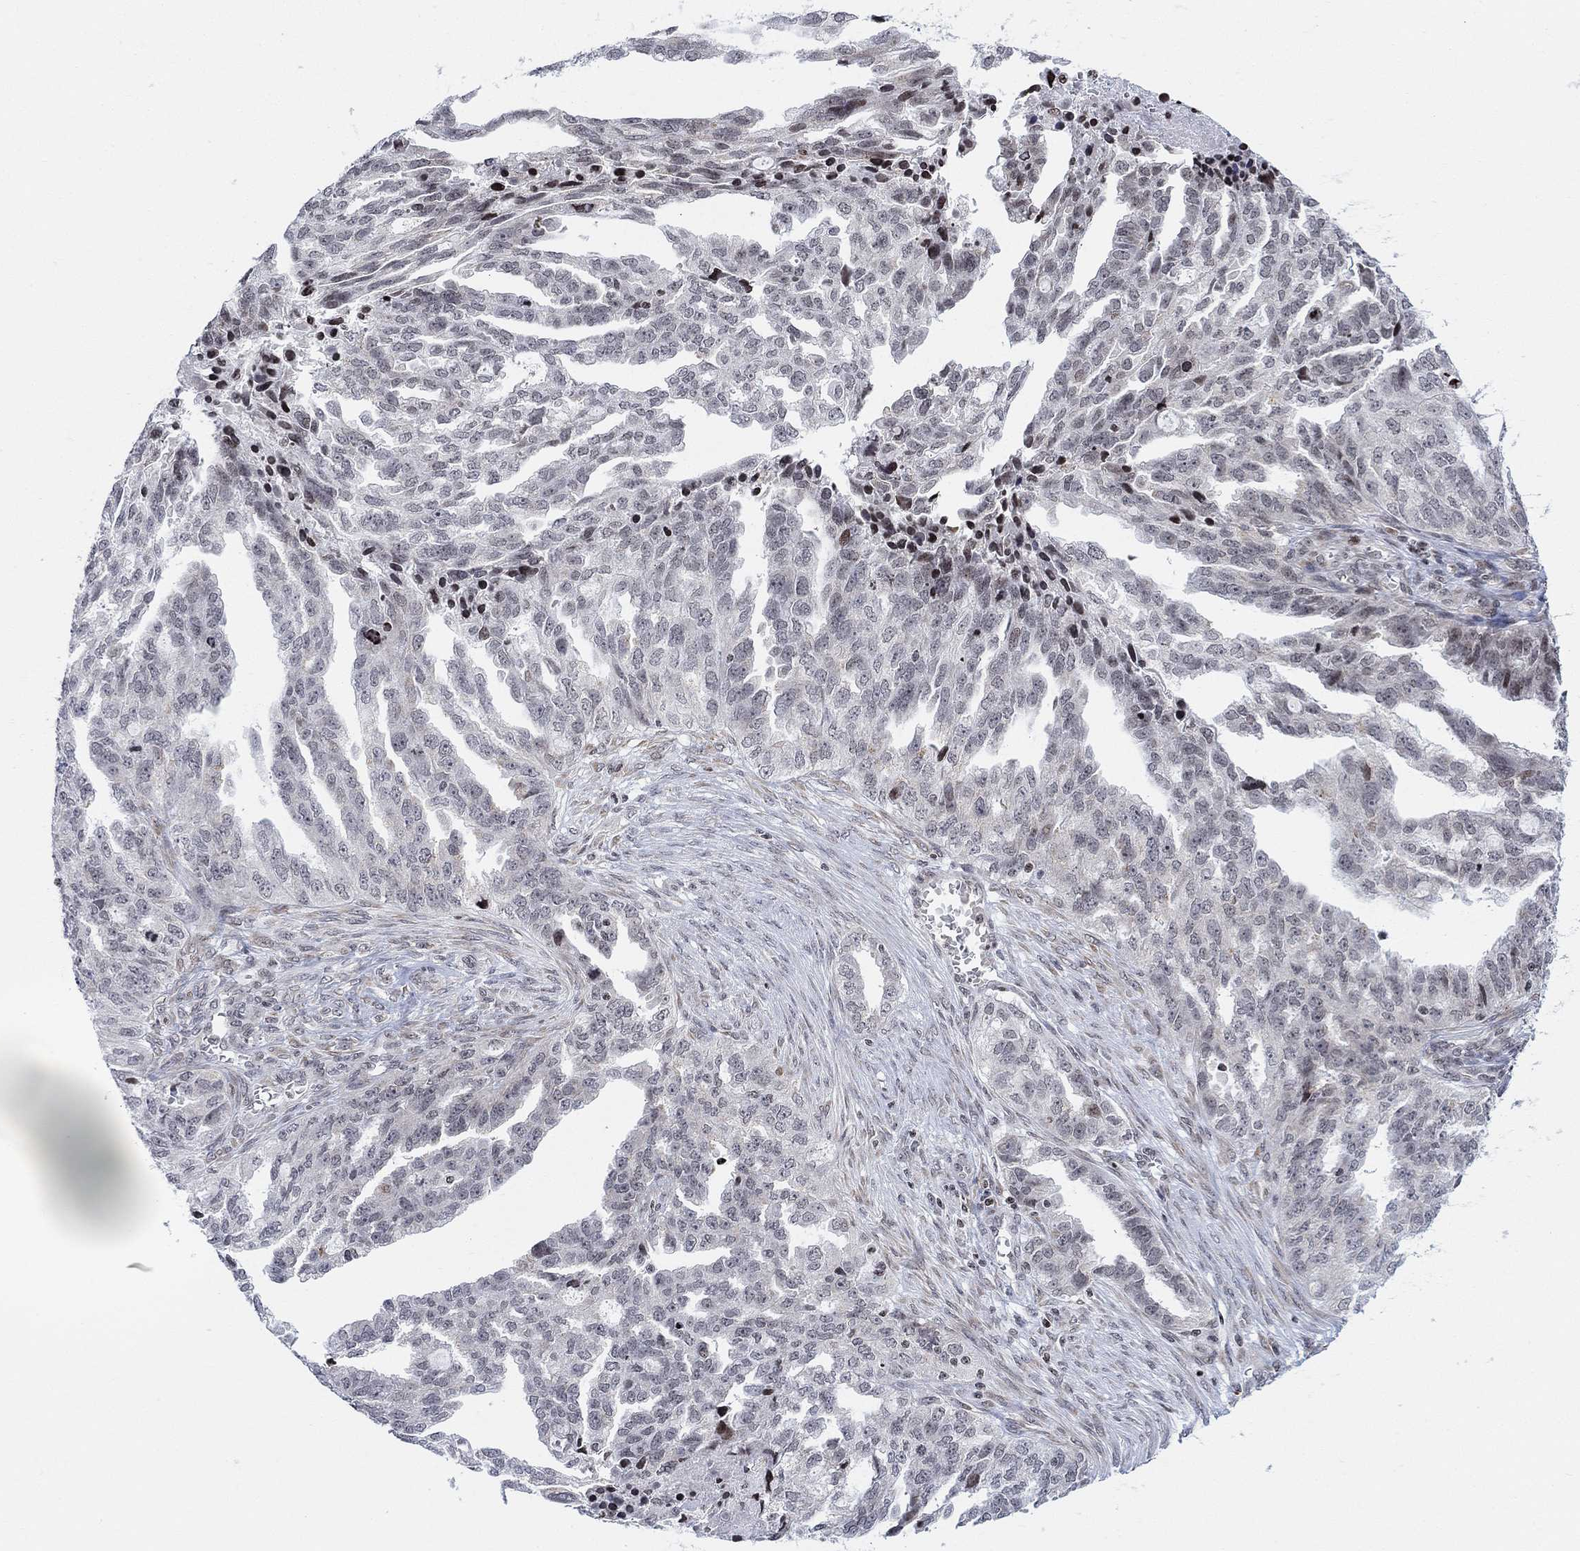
{"staining": {"intensity": "negative", "quantity": "none", "location": "none"}, "tissue": "ovarian cancer", "cell_type": "Tumor cells", "image_type": "cancer", "snomed": [{"axis": "morphology", "description": "Cystadenocarcinoma, serous, NOS"}, {"axis": "topography", "description": "Ovary"}], "caption": "The photomicrograph displays no significant positivity in tumor cells of ovarian serous cystadenocarcinoma. The staining is performed using DAB brown chromogen with nuclei counter-stained in using hematoxylin.", "gene": "ABHD14A", "patient": {"sex": "female", "age": 51}}